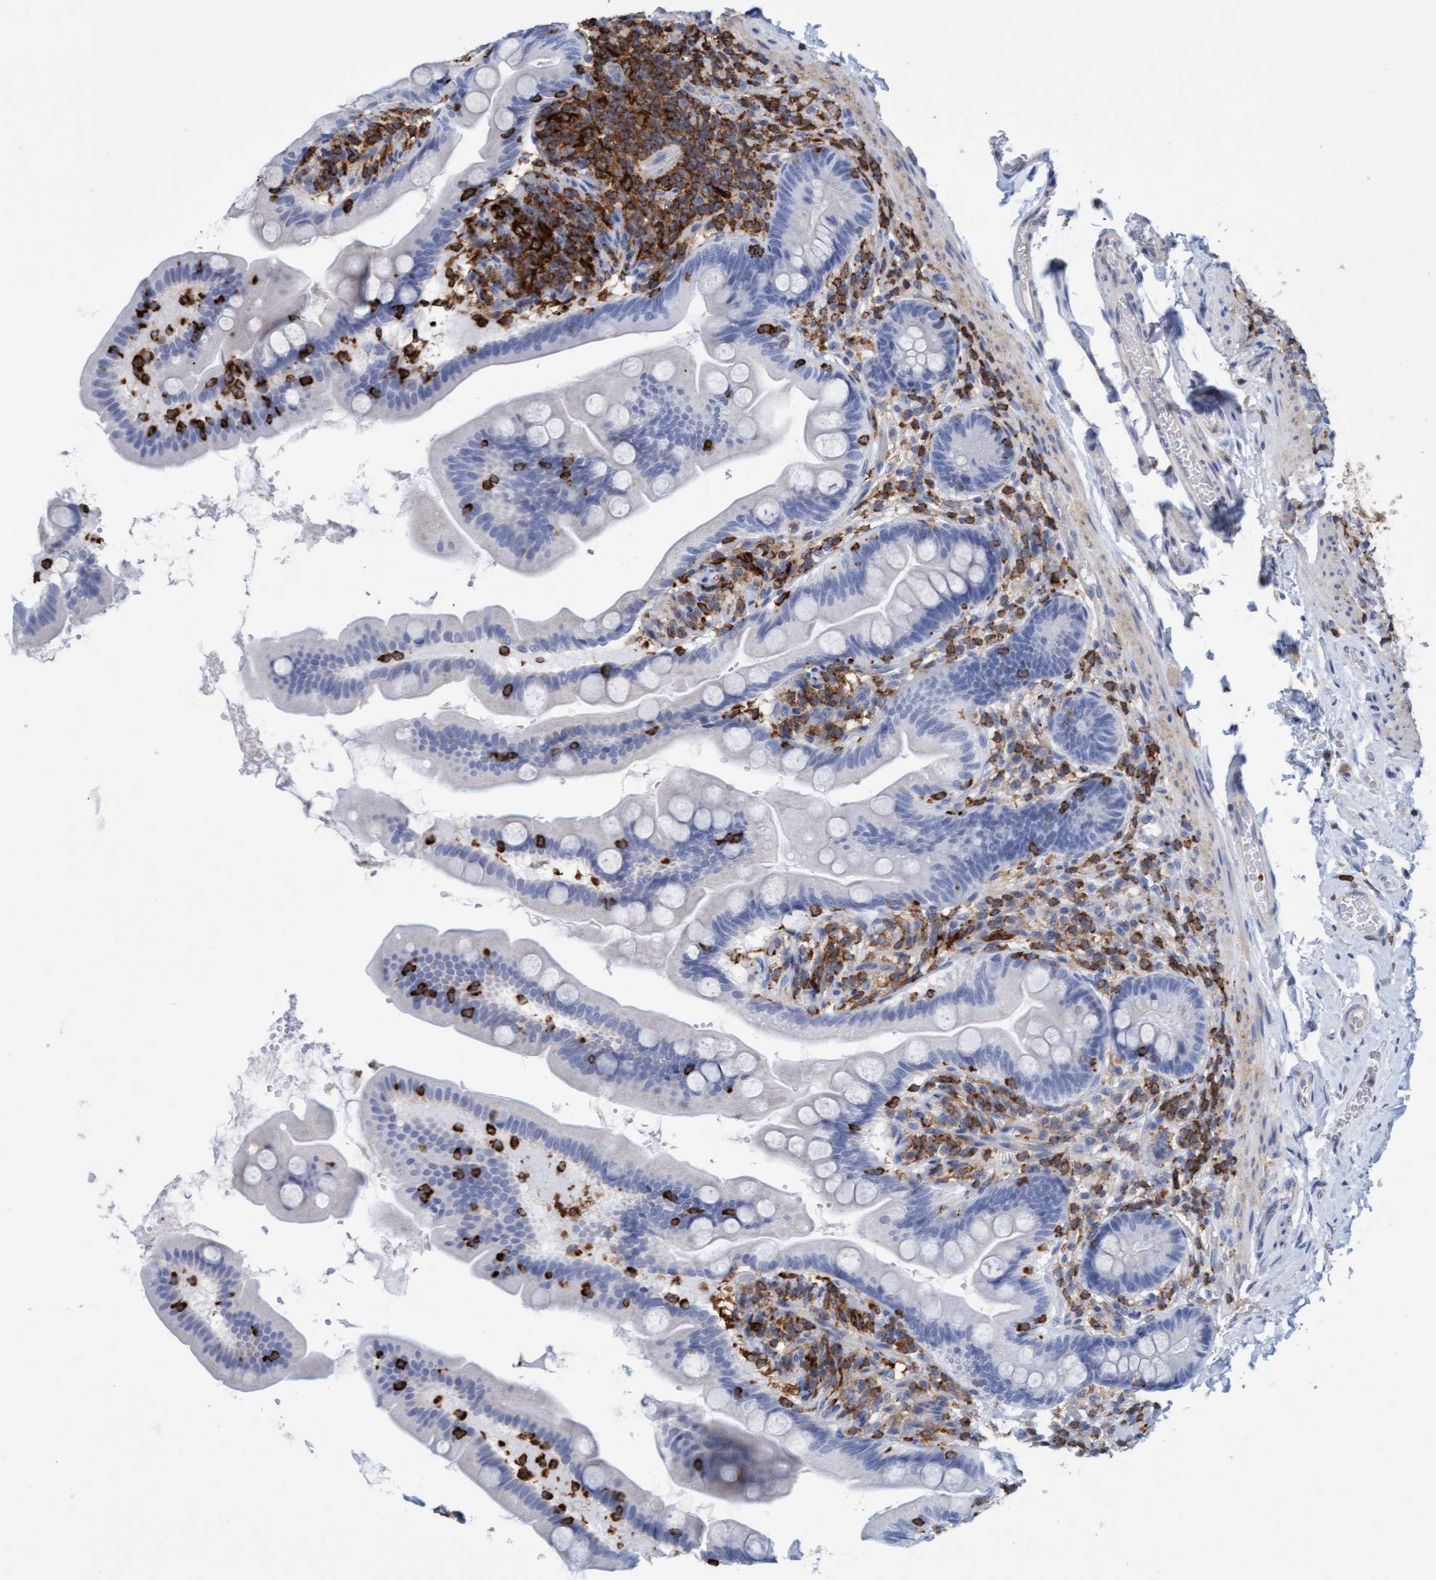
{"staining": {"intensity": "negative", "quantity": "none", "location": "none"}, "tissue": "small intestine", "cell_type": "Glandular cells", "image_type": "normal", "snomed": [{"axis": "morphology", "description": "Normal tissue, NOS"}, {"axis": "topography", "description": "Small intestine"}], "caption": "The histopathology image exhibits no significant positivity in glandular cells of small intestine.", "gene": "FNBP1", "patient": {"sex": "female", "age": 56}}